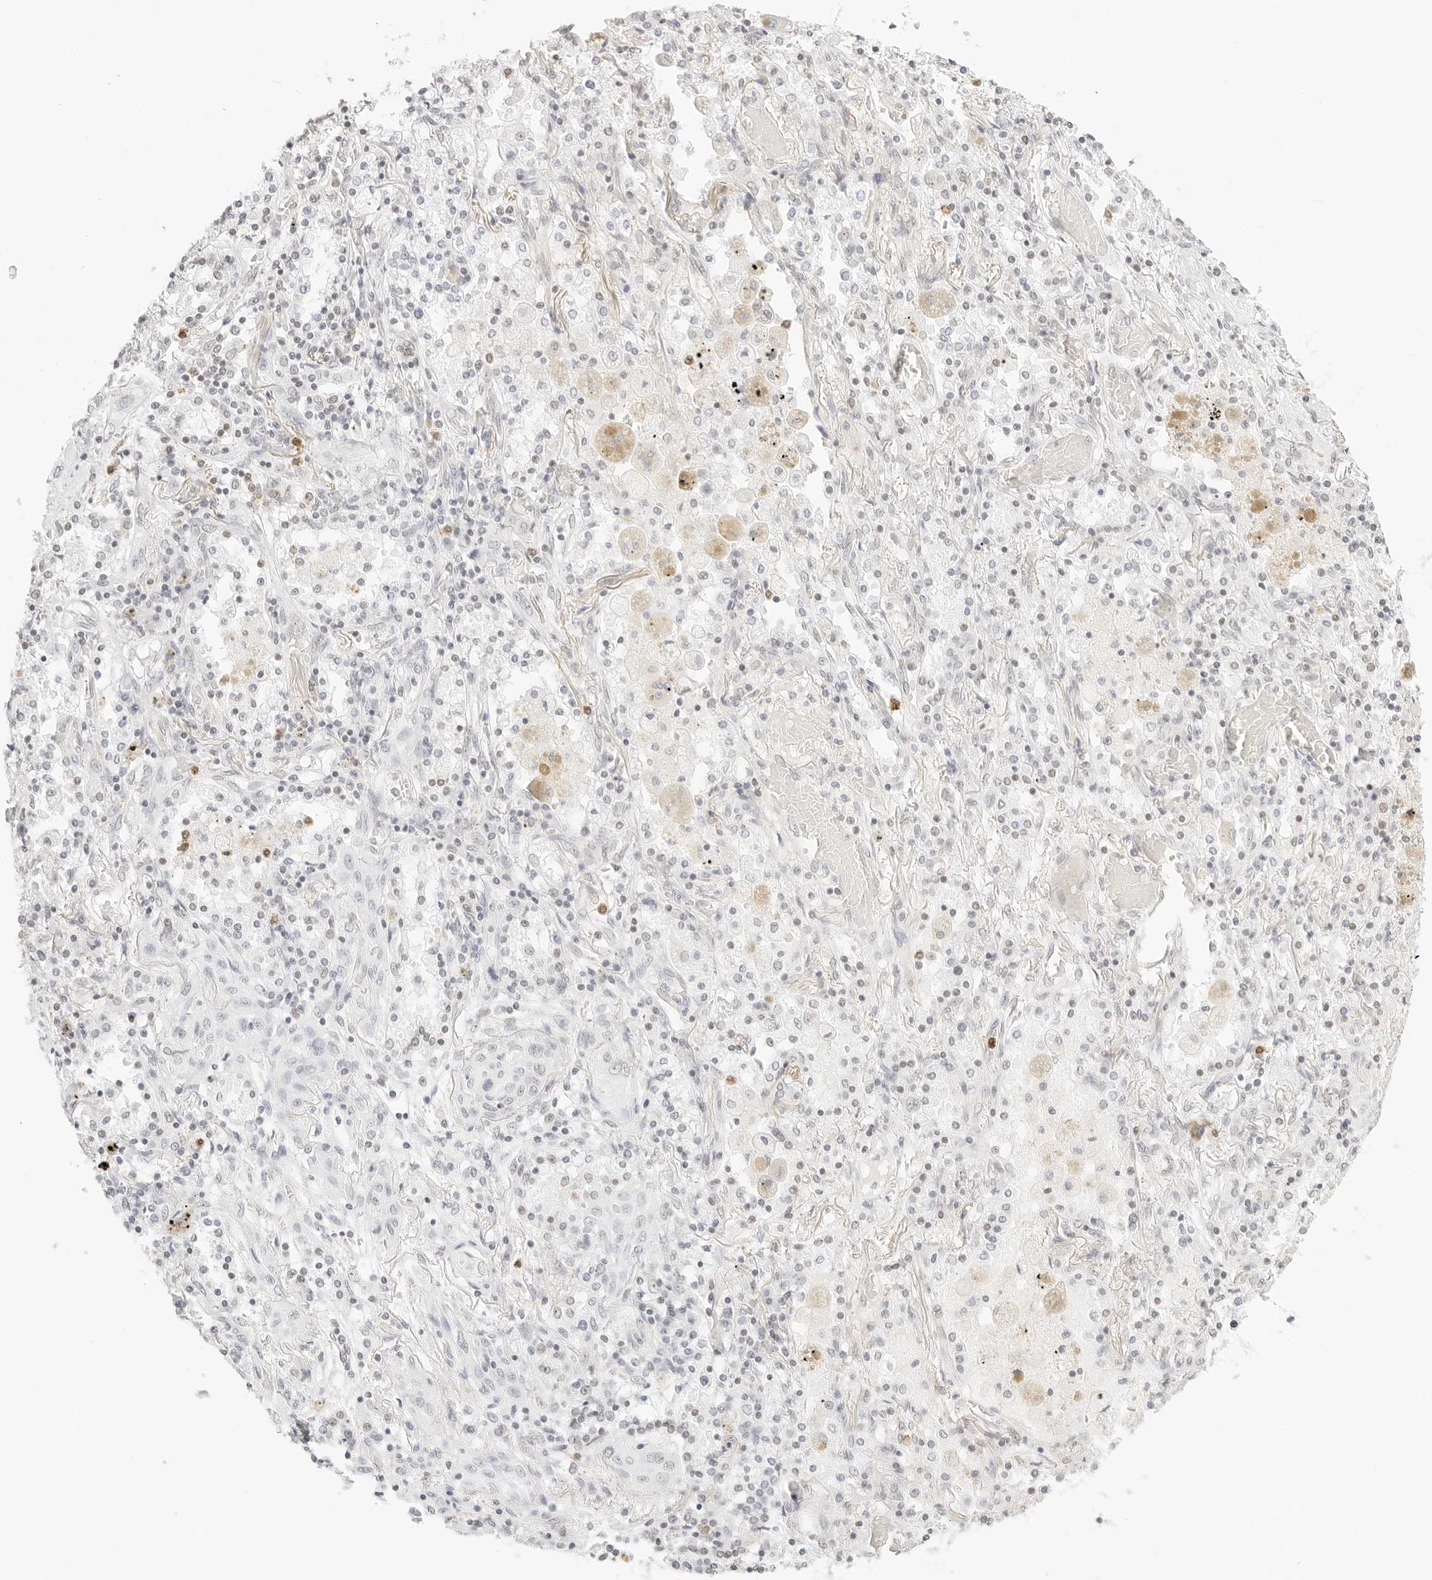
{"staining": {"intensity": "negative", "quantity": "none", "location": "none"}, "tissue": "lung cancer", "cell_type": "Tumor cells", "image_type": "cancer", "snomed": [{"axis": "morphology", "description": "Squamous cell carcinoma, NOS"}, {"axis": "topography", "description": "Lung"}], "caption": "Histopathology image shows no protein staining in tumor cells of lung cancer (squamous cell carcinoma) tissue. Brightfield microscopy of IHC stained with DAB (3,3'-diaminobenzidine) (brown) and hematoxylin (blue), captured at high magnification.", "gene": "FBLN5", "patient": {"sex": "female", "age": 47}}